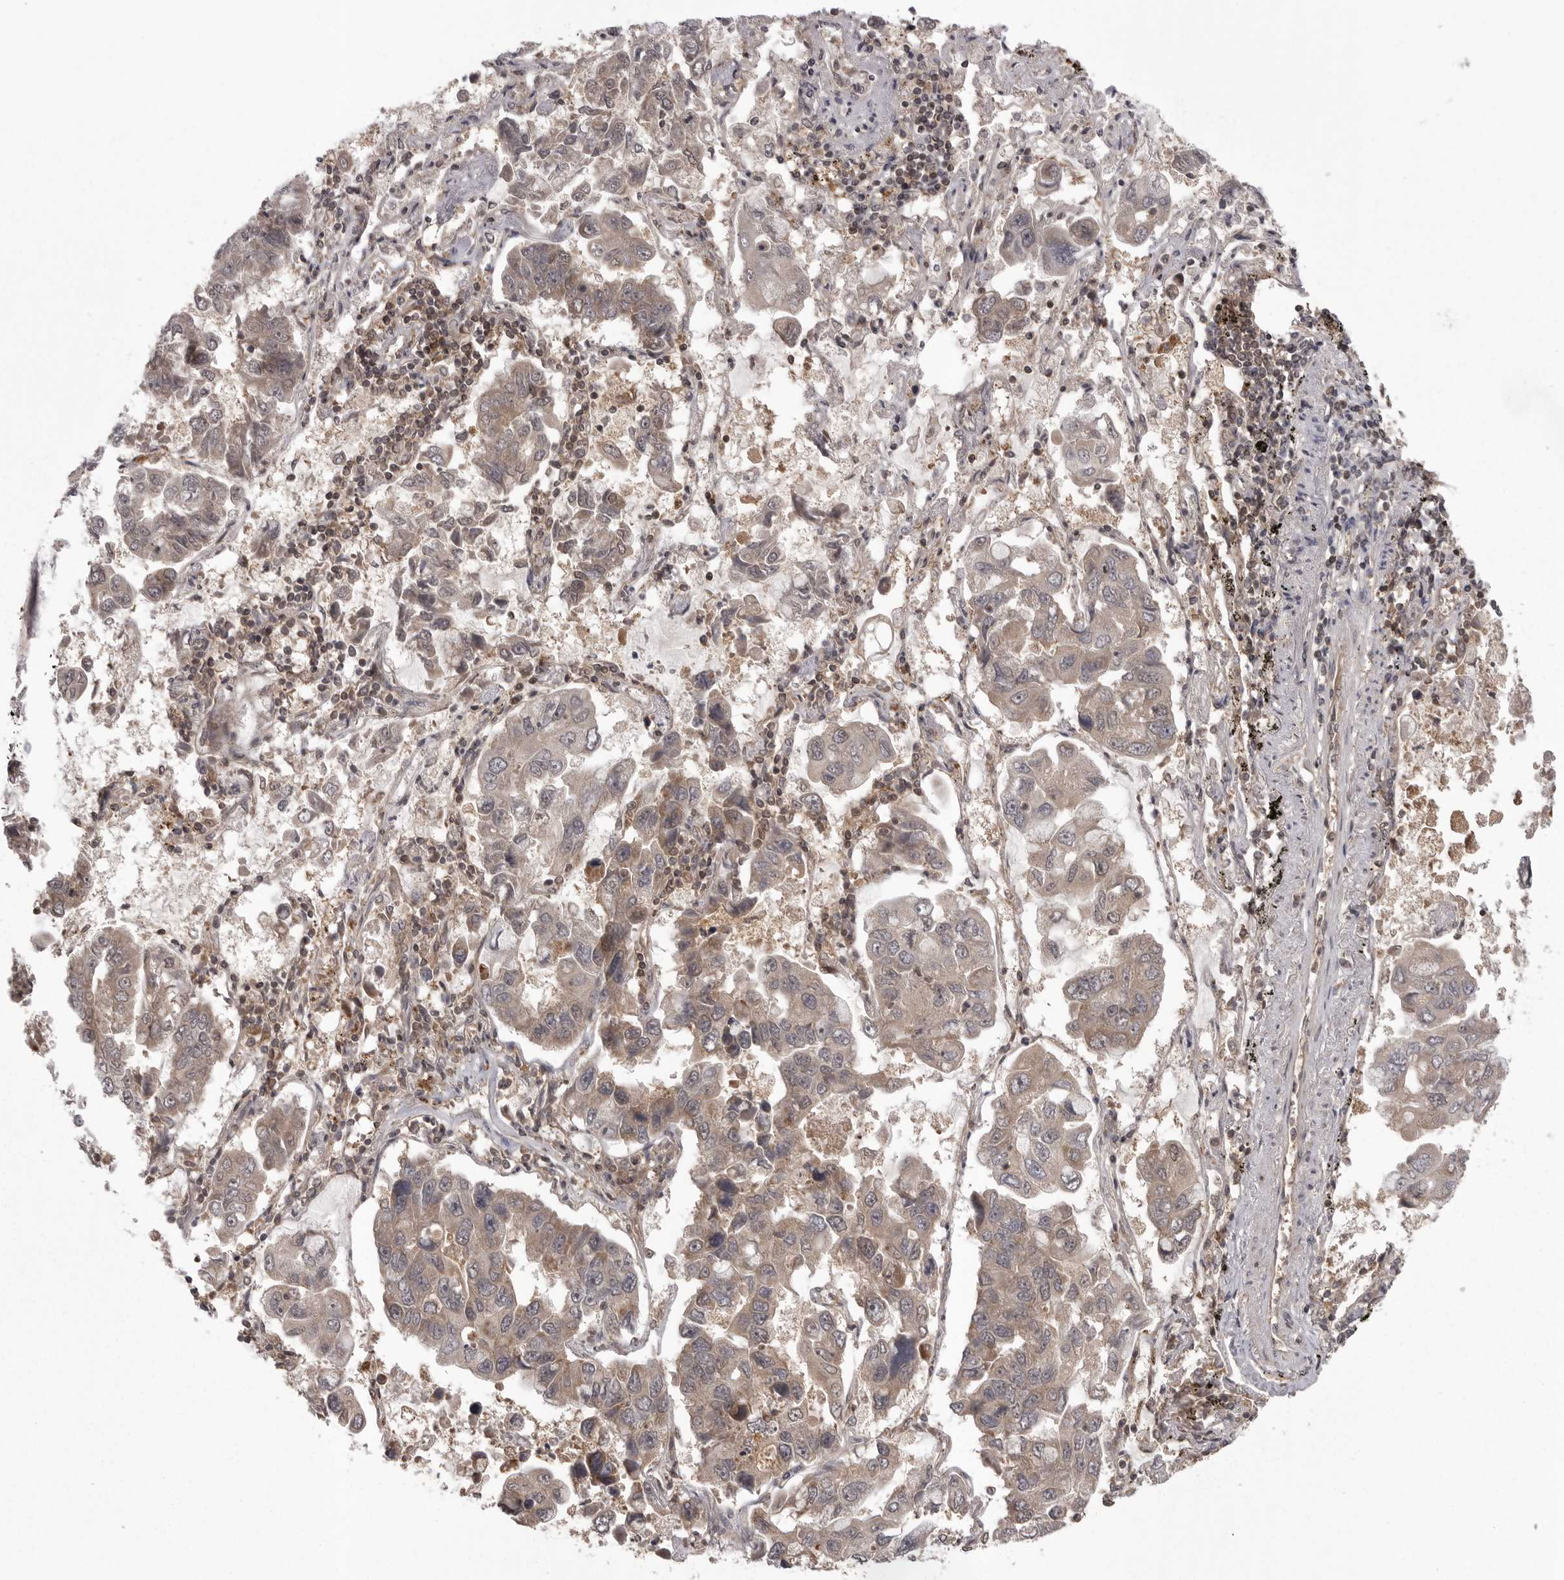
{"staining": {"intensity": "weak", "quantity": "<25%", "location": "cytoplasmic/membranous"}, "tissue": "lung cancer", "cell_type": "Tumor cells", "image_type": "cancer", "snomed": [{"axis": "morphology", "description": "Adenocarcinoma, NOS"}, {"axis": "topography", "description": "Lung"}], "caption": "This is an immunohistochemistry histopathology image of lung adenocarcinoma. There is no expression in tumor cells.", "gene": "STK24", "patient": {"sex": "male", "age": 64}}